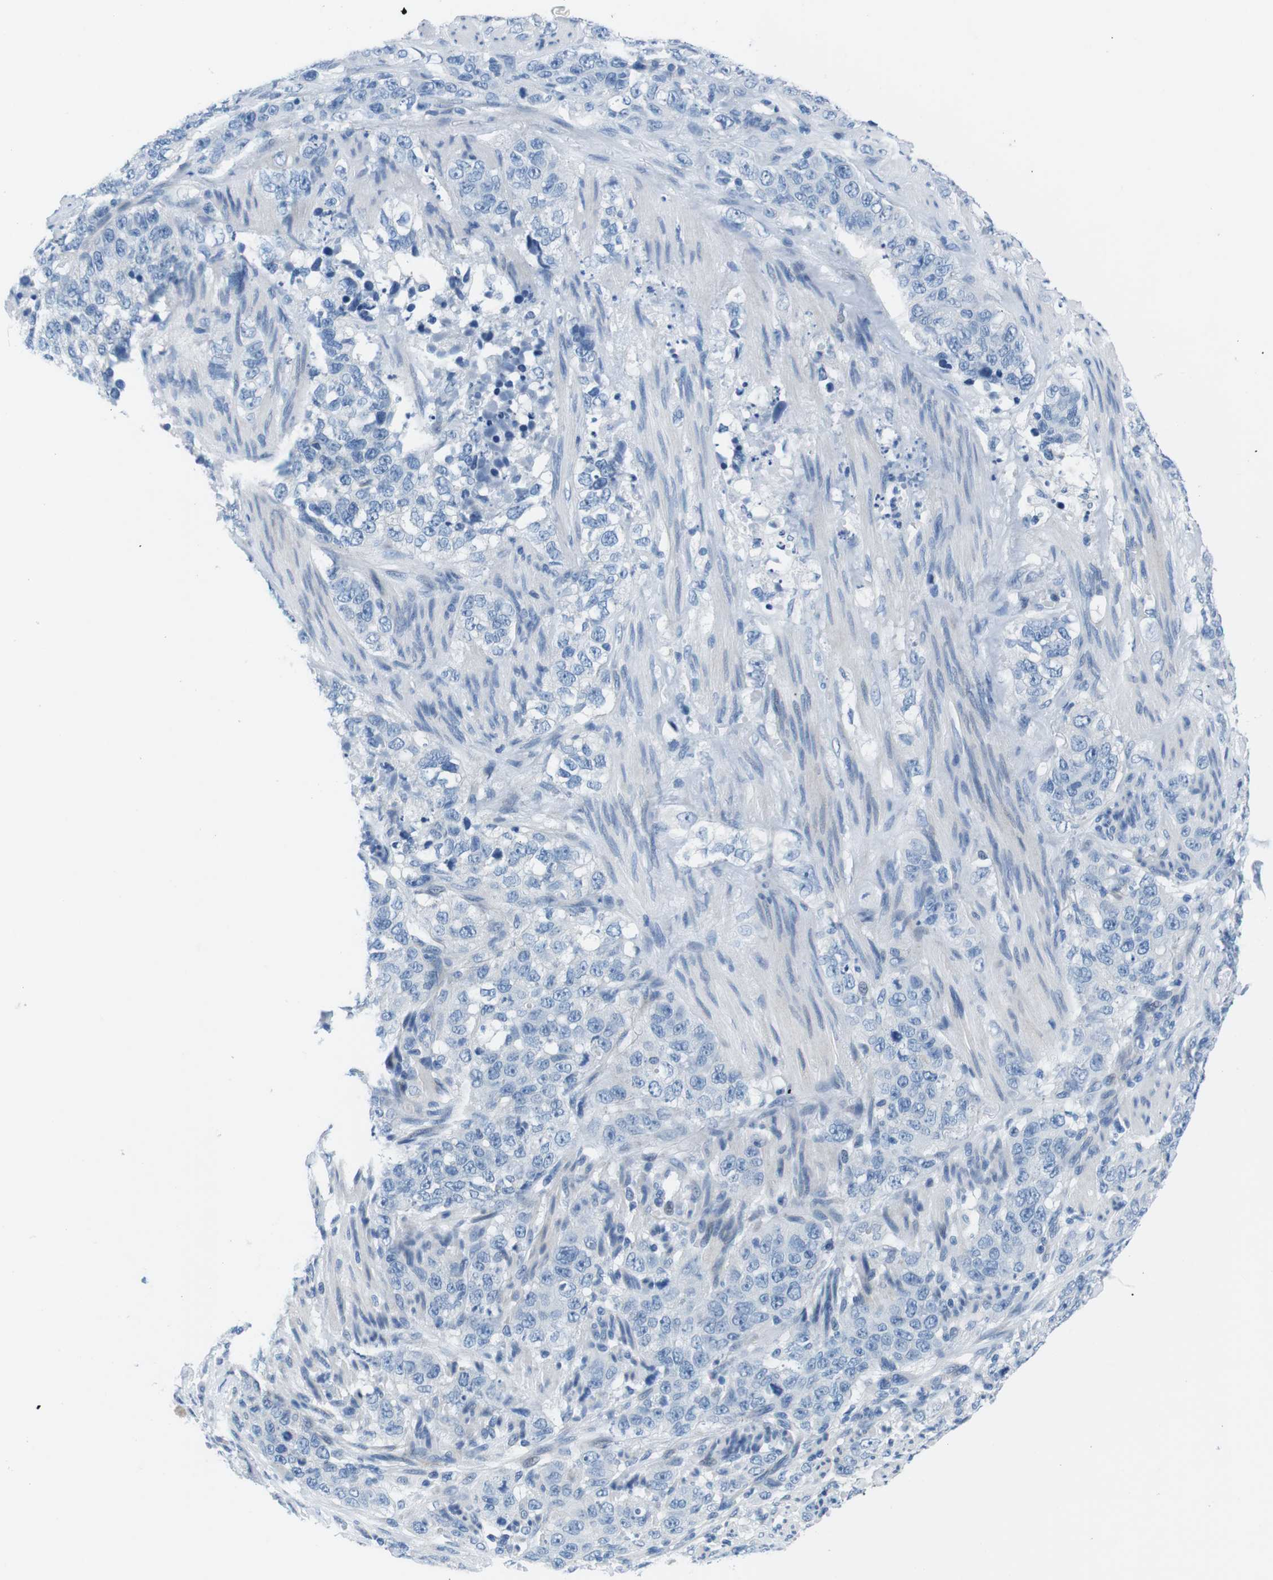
{"staining": {"intensity": "negative", "quantity": "none", "location": "none"}, "tissue": "stomach cancer", "cell_type": "Tumor cells", "image_type": "cancer", "snomed": [{"axis": "morphology", "description": "Adenocarcinoma, NOS"}, {"axis": "topography", "description": "Stomach"}], "caption": "Immunohistochemical staining of stomach cancer (adenocarcinoma) demonstrates no significant positivity in tumor cells.", "gene": "MUC2", "patient": {"sex": "male", "age": 48}}